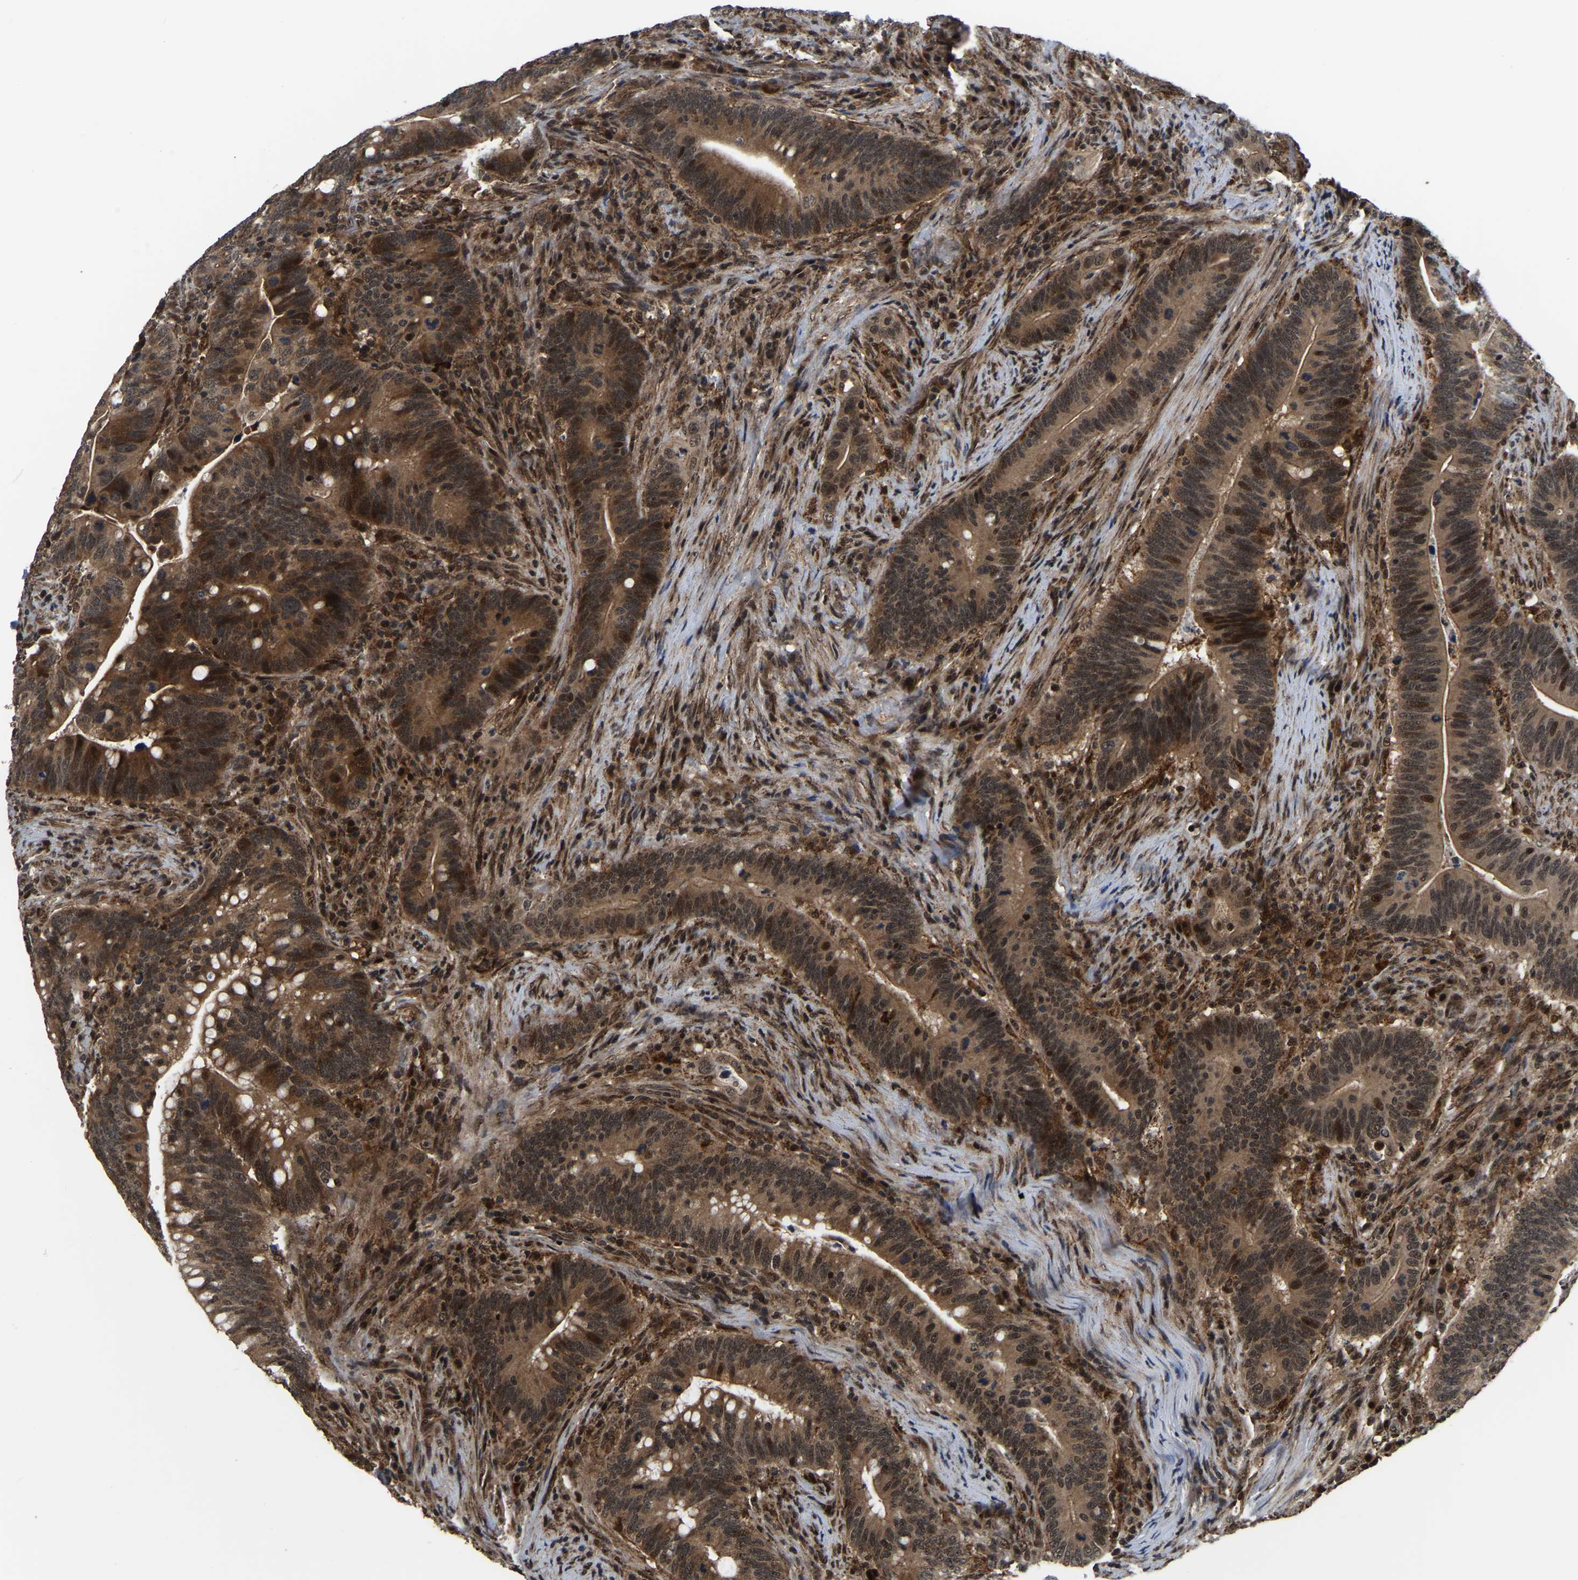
{"staining": {"intensity": "strong", "quantity": ">75%", "location": "cytoplasmic/membranous,nuclear"}, "tissue": "colorectal cancer", "cell_type": "Tumor cells", "image_type": "cancer", "snomed": [{"axis": "morphology", "description": "Normal tissue, NOS"}, {"axis": "morphology", "description": "Adenocarcinoma, NOS"}, {"axis": "topography", "description": "Colon"}], "caption": "This micrograph reveals immunohistochemistry (IHC) staining of colorectal cancer, with high strong cytoplasmic/membranous and nuclear expression in about >75% of tumor cells.", "gene": "CIAO1", "patient": {"sex": "female", "age": 66}}